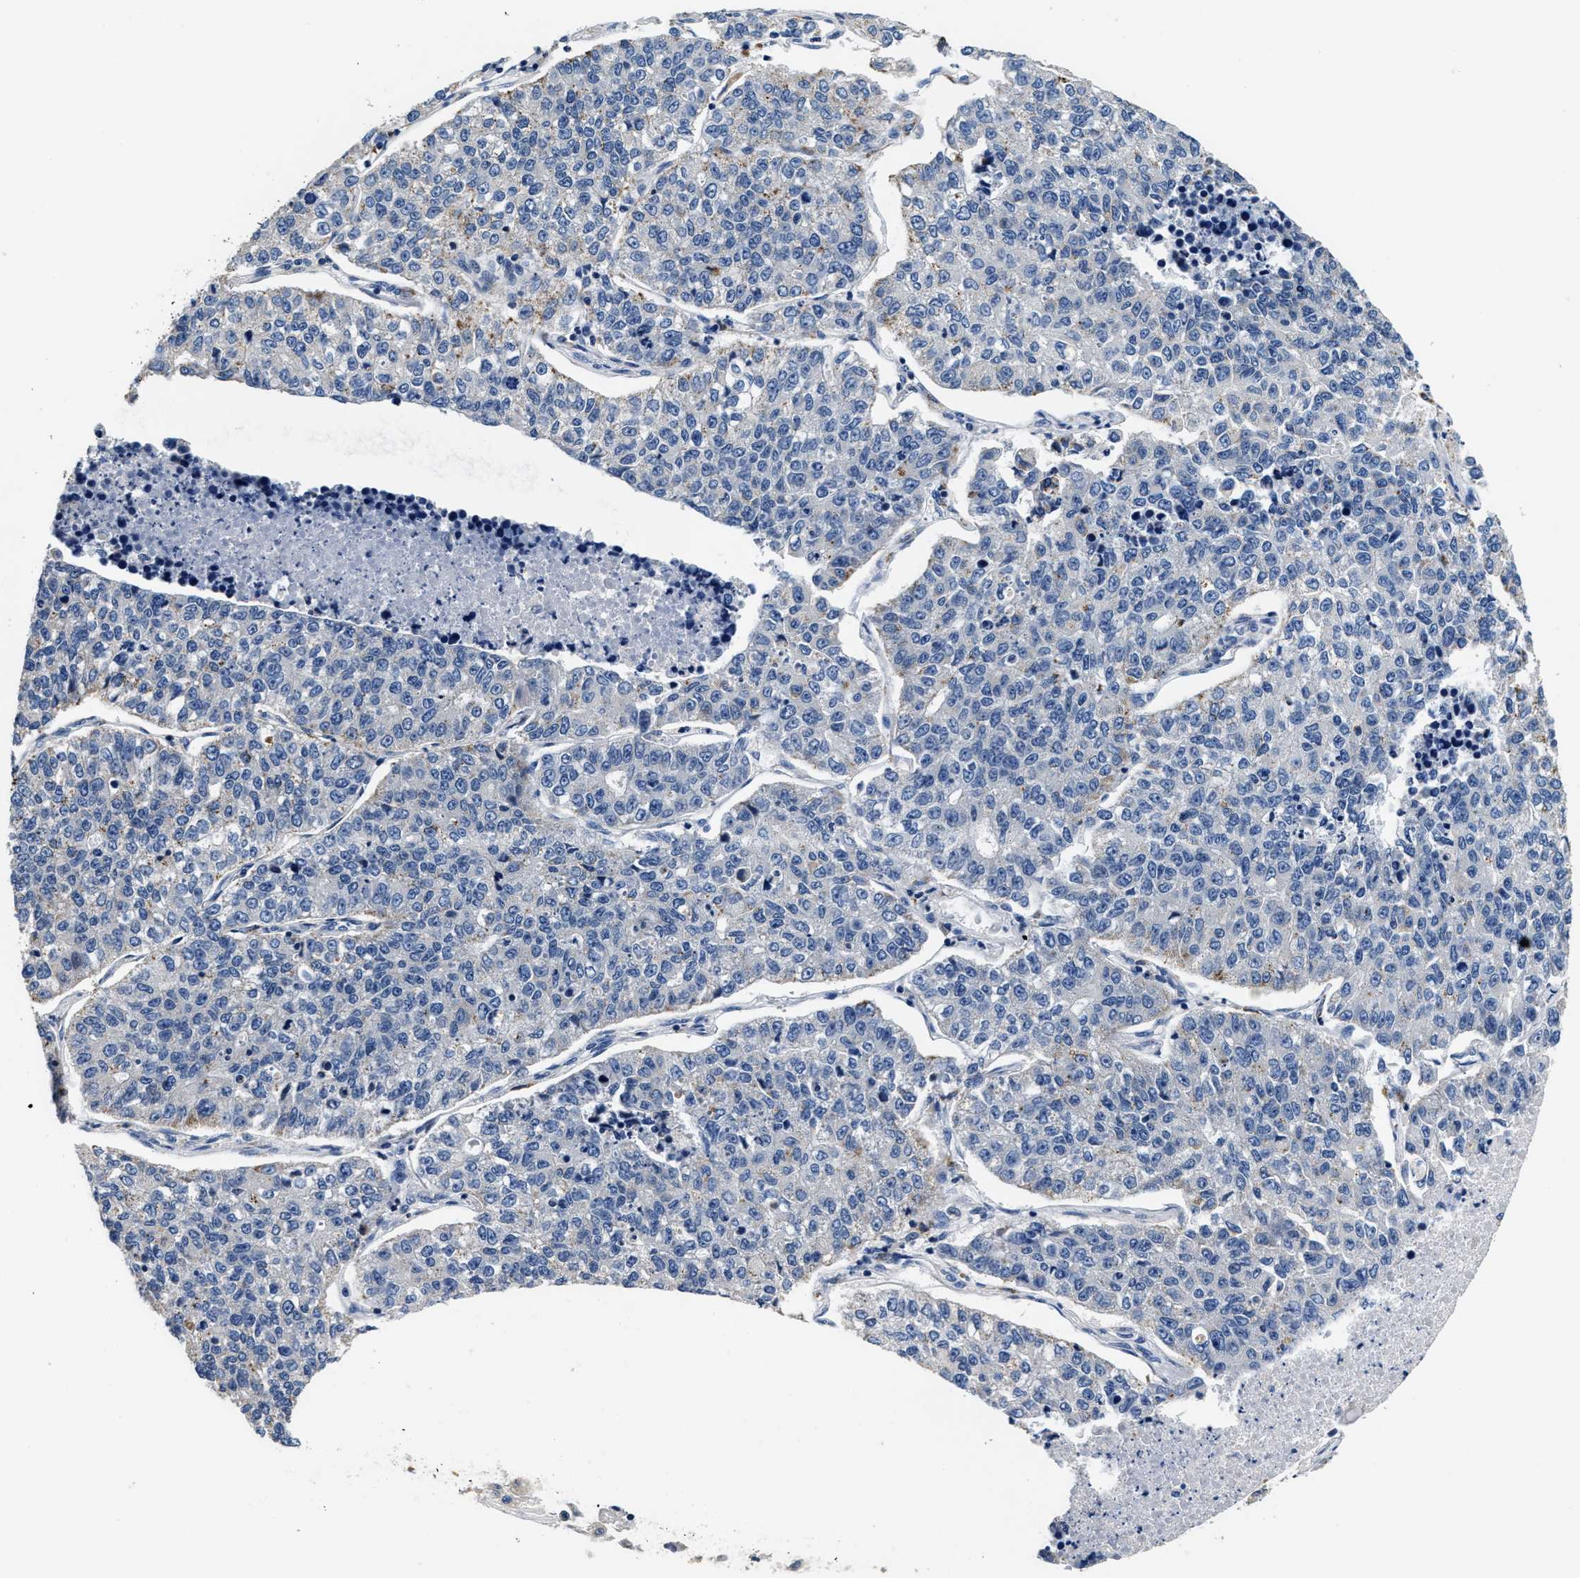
{"staining": {"intensity": "negative", "quantity": "none", "location": "none"}, "tissue": "lung cancer", "cell_type": "Tumor cells", "image_type": "cancer", "snomed": [{"axis": "morphology", "description": "Adenocarcinoma, NOS"}, {"axis": "topography", "description": "Lung"}], "caption": "Histopathology image shows no significant protein staining in tumor cells of lung cancer (adenocarcinoma).", "gene": "ANKIB1", "patient": {"sex": "male", "age": 49}}